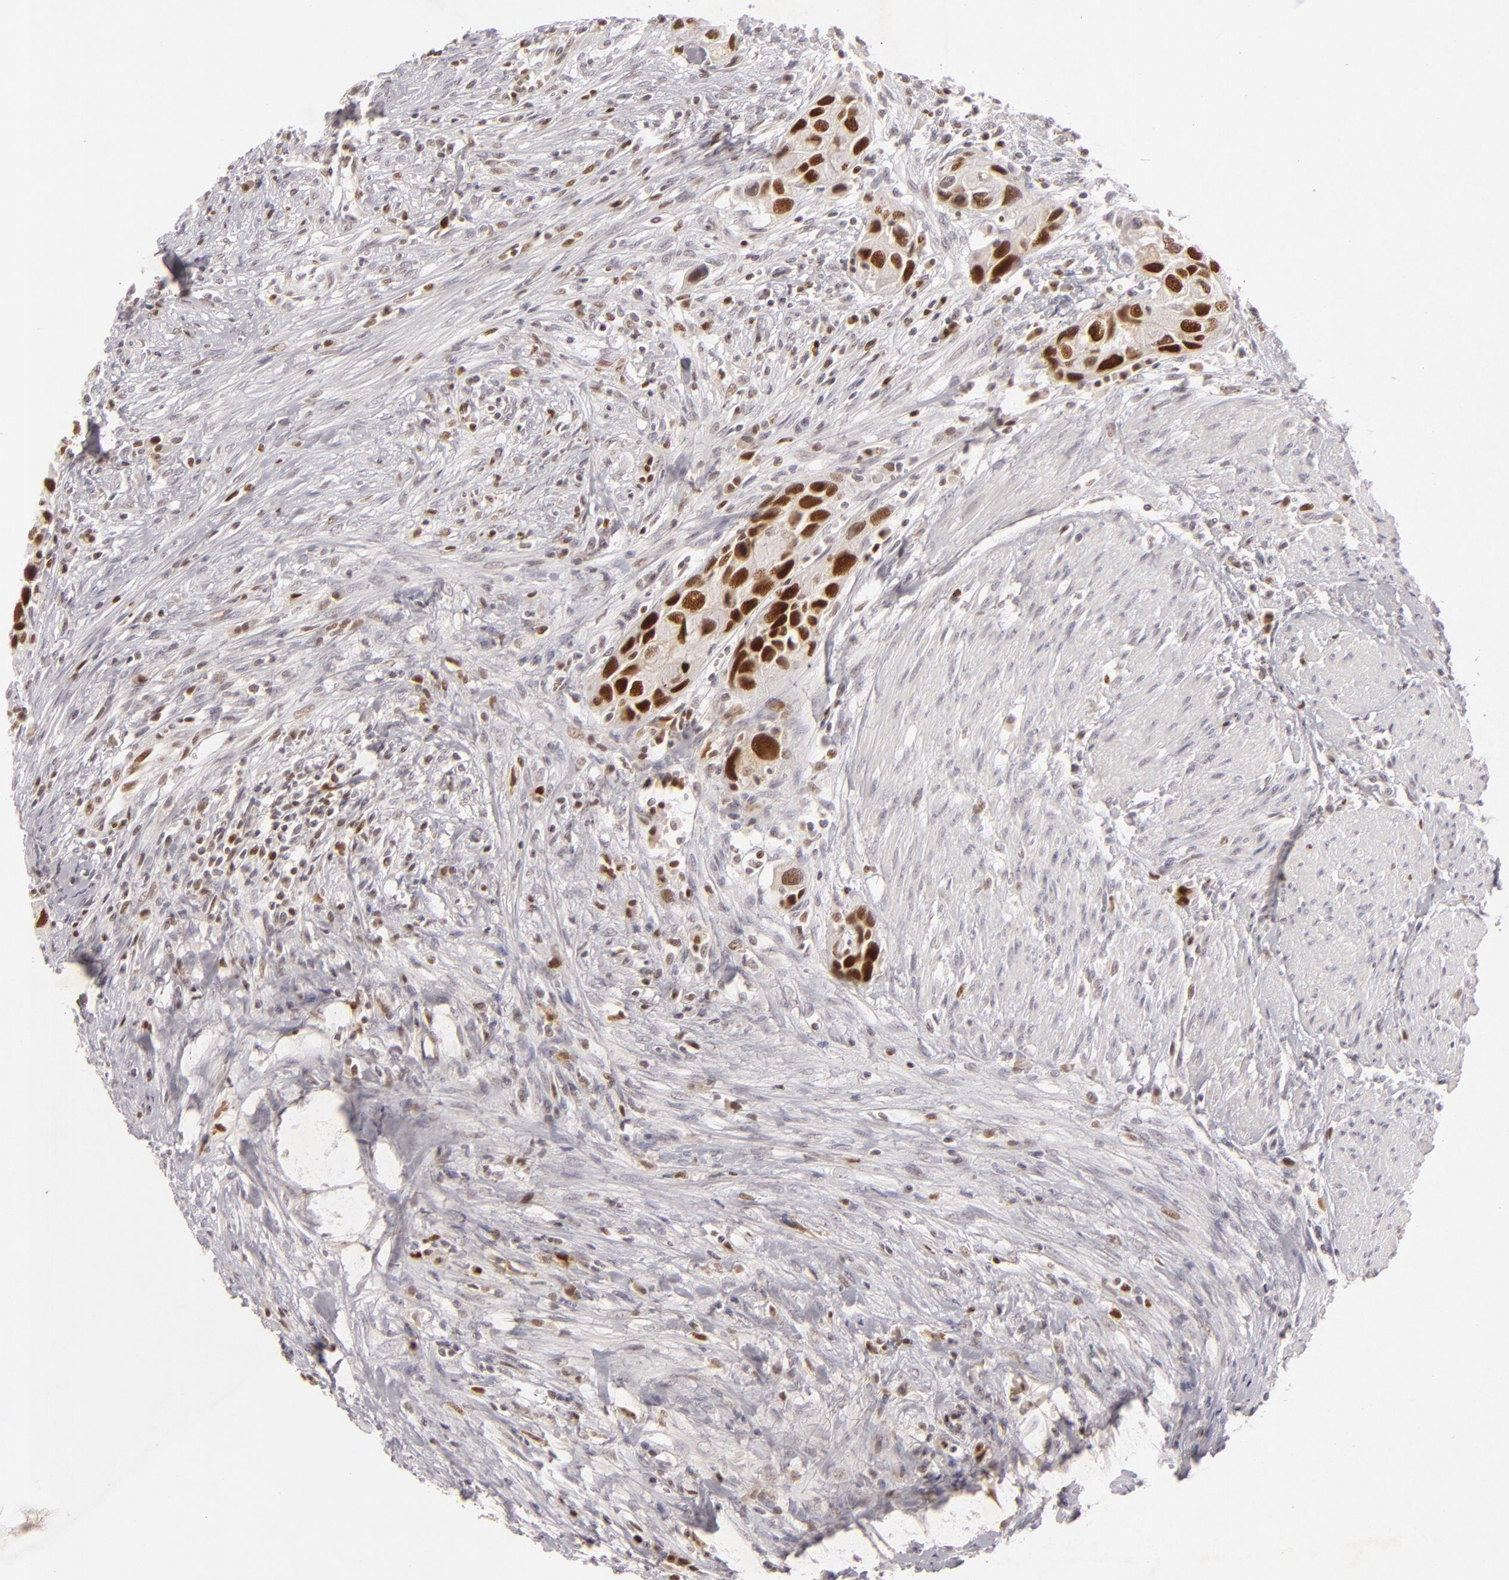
{"staining": {"intensity": "strong", "quantity": ">75%", "location": "nuclear"}, "tissue": "urothelial cancer", "cell_type": "Tumor cells", "image_type": "cancer", "snomed": [{"axis": "morphology", "description": "Urothelial carcinoma, High grade"}, {"axis": "topography", "description": "Urinary bladder"}], "caption": "Immunohistochemical staining of urothelial cancer demonstrates strong nuclear protein expression in approximately >75% of tumor cells. The protein is stained brown, and the nuclei are stained in blue (DAB IHC with brightfield microscopy, high magnification).", "gene": "FEN1", "patient": {"sex": "male", "age": 66}}